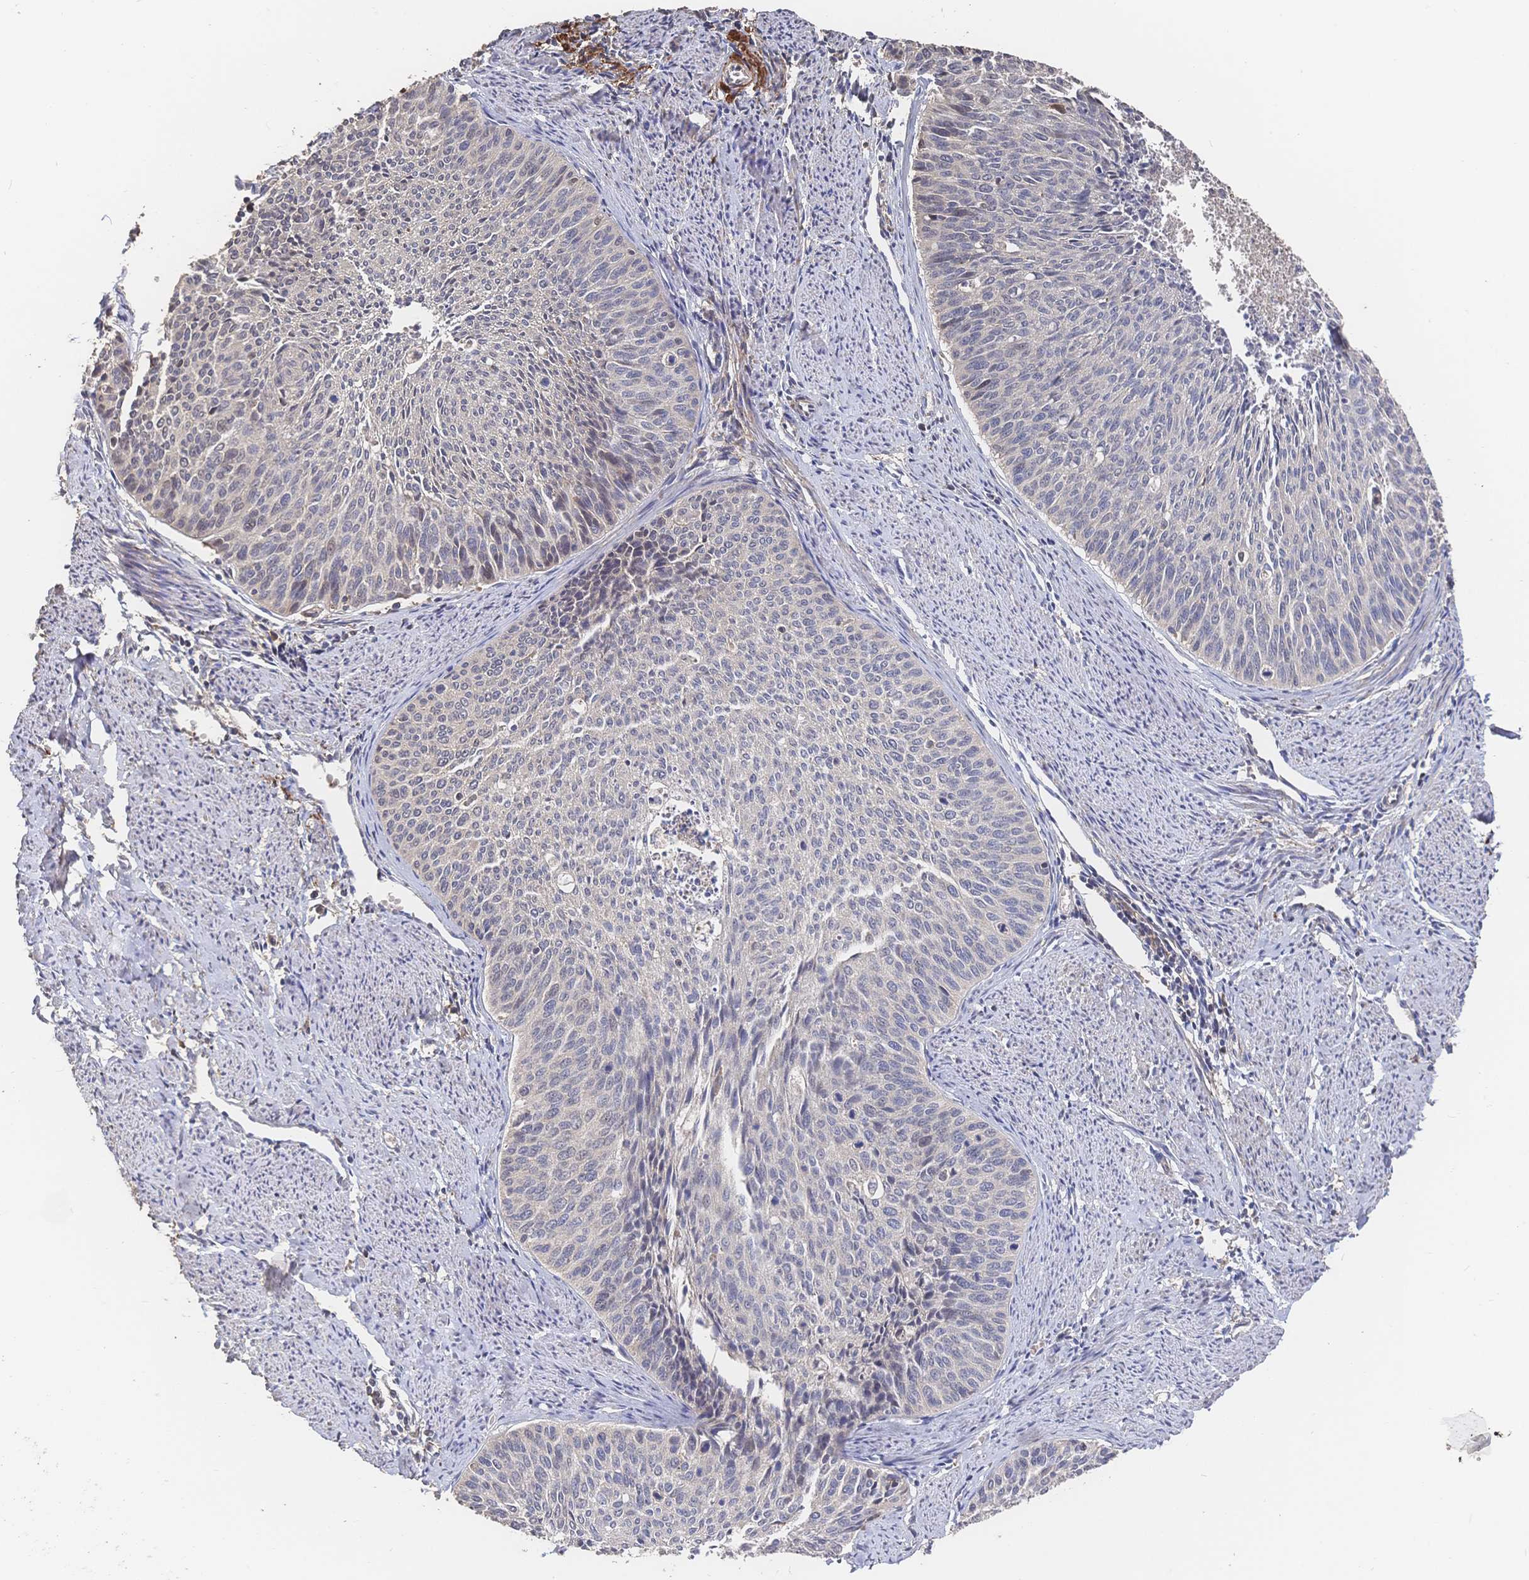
{"staining": {"intensity": "negative", "quantity": "none", "location": "none"}, "tissue": "cervical cancer", "cell_type": "Tumor cells", "image_type": "cancer", "snomed": [{"axis": "morphology", "description": "Squamous cell carcinoma, NOS"}, {"axis": "topography", "description": "Cervix"}], "caption": "Tumor cells show no significant staining in squamous cell carcinoma (cervical).", "gene": "DNAJA4", "patient": {"sex": "female", "age": 55}}